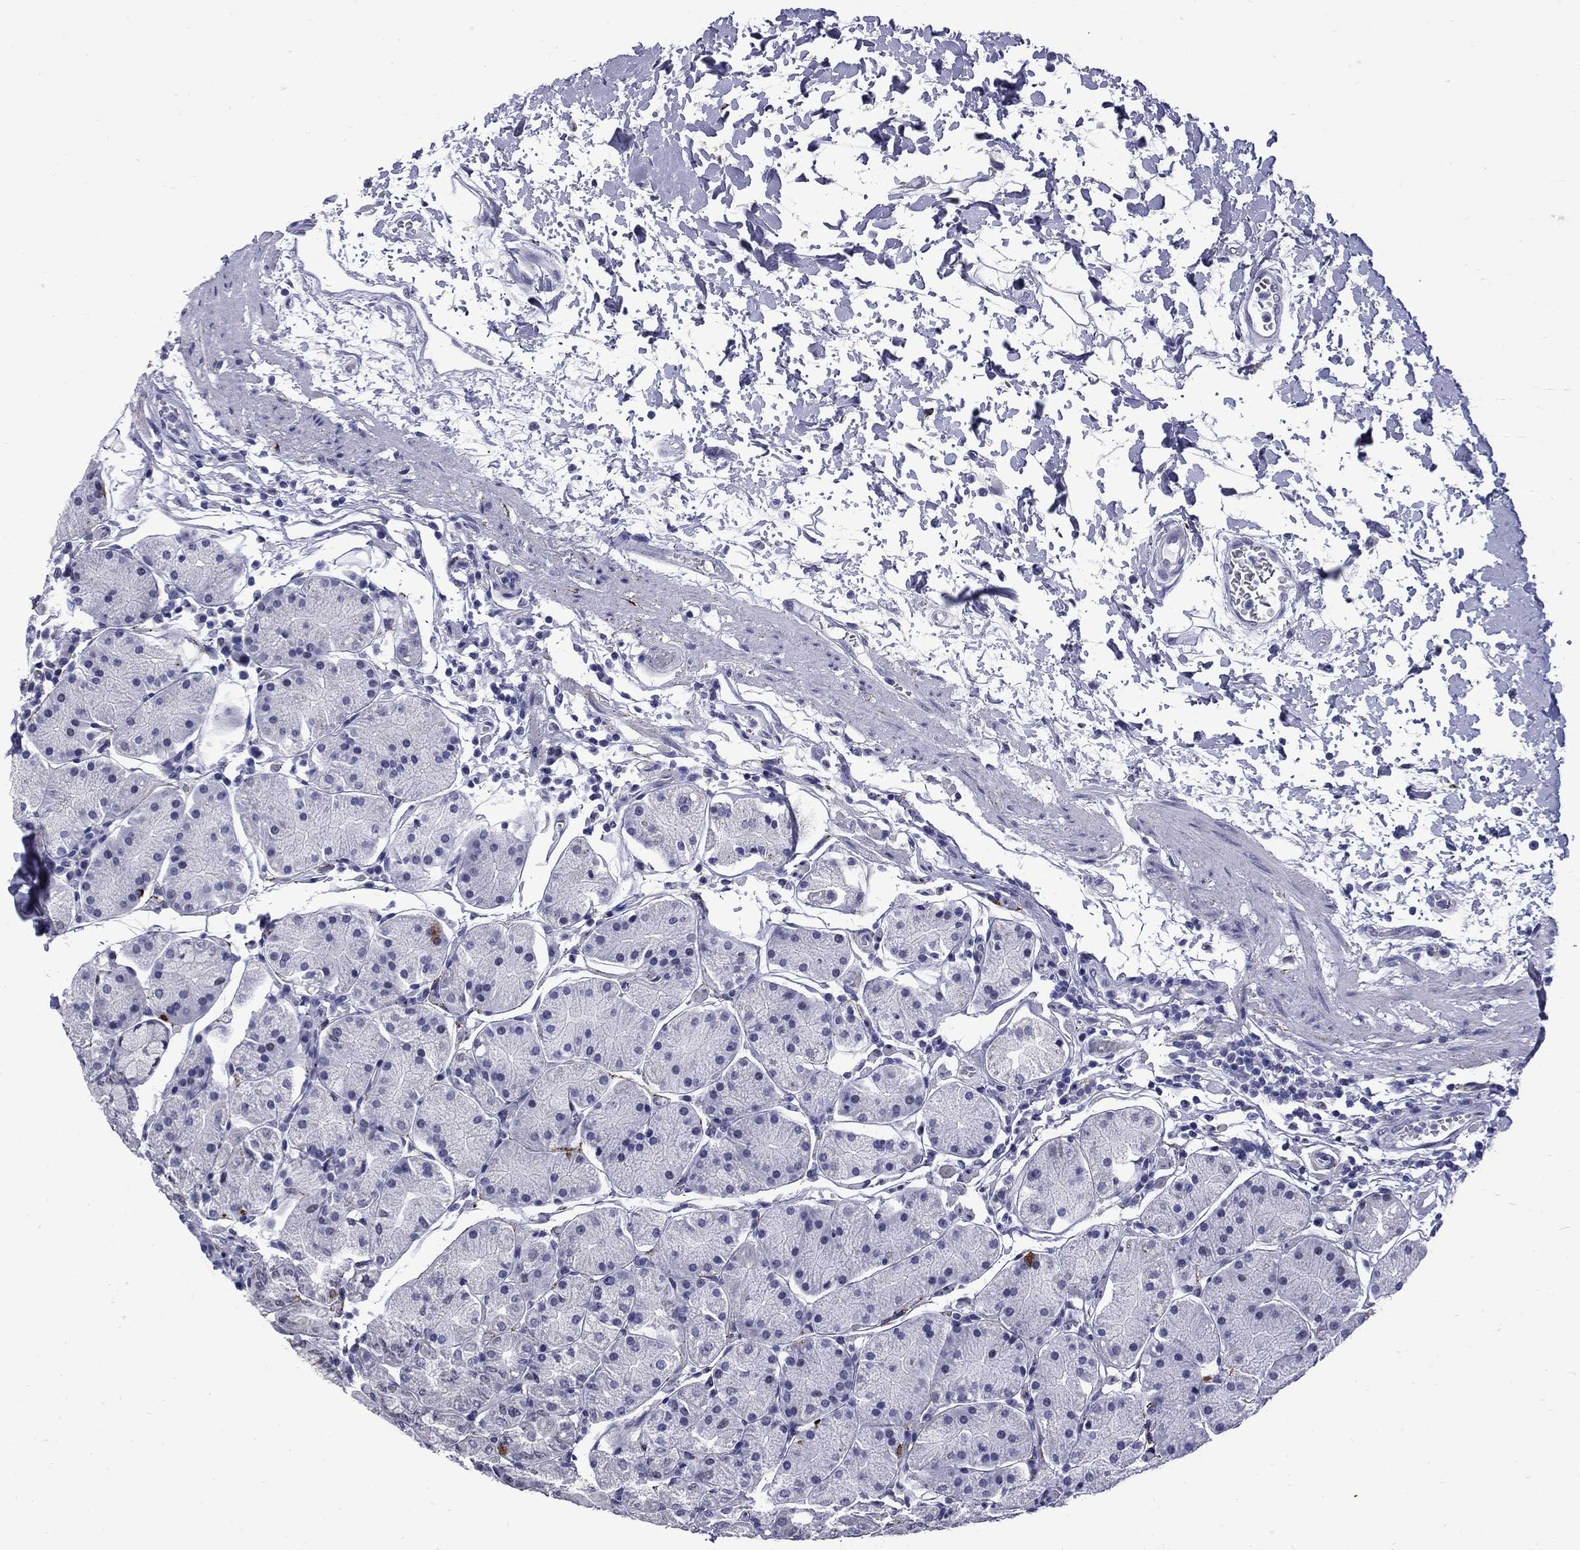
{"staining": {"intensity": "negative", "quantity": "none", "location": "none"}, "tissue": "stomach", "cell_type": "Glandular cells", "image_type": "normal", "snomed": [{"axis": "morphology", "description": "Normal tissue, NOS"}, {"axis": "topography", "description": "Stomach"}], "caption": "High magnification brightfield microscopy of normal stomach stained with DAB (3,3'-diaminobenzidine) (brown) and counterstained with hematoxylin (blue): glandular cells show no significant staining.", "gene": "MGARP", "patient": {"sex": "male", "age": 54}}